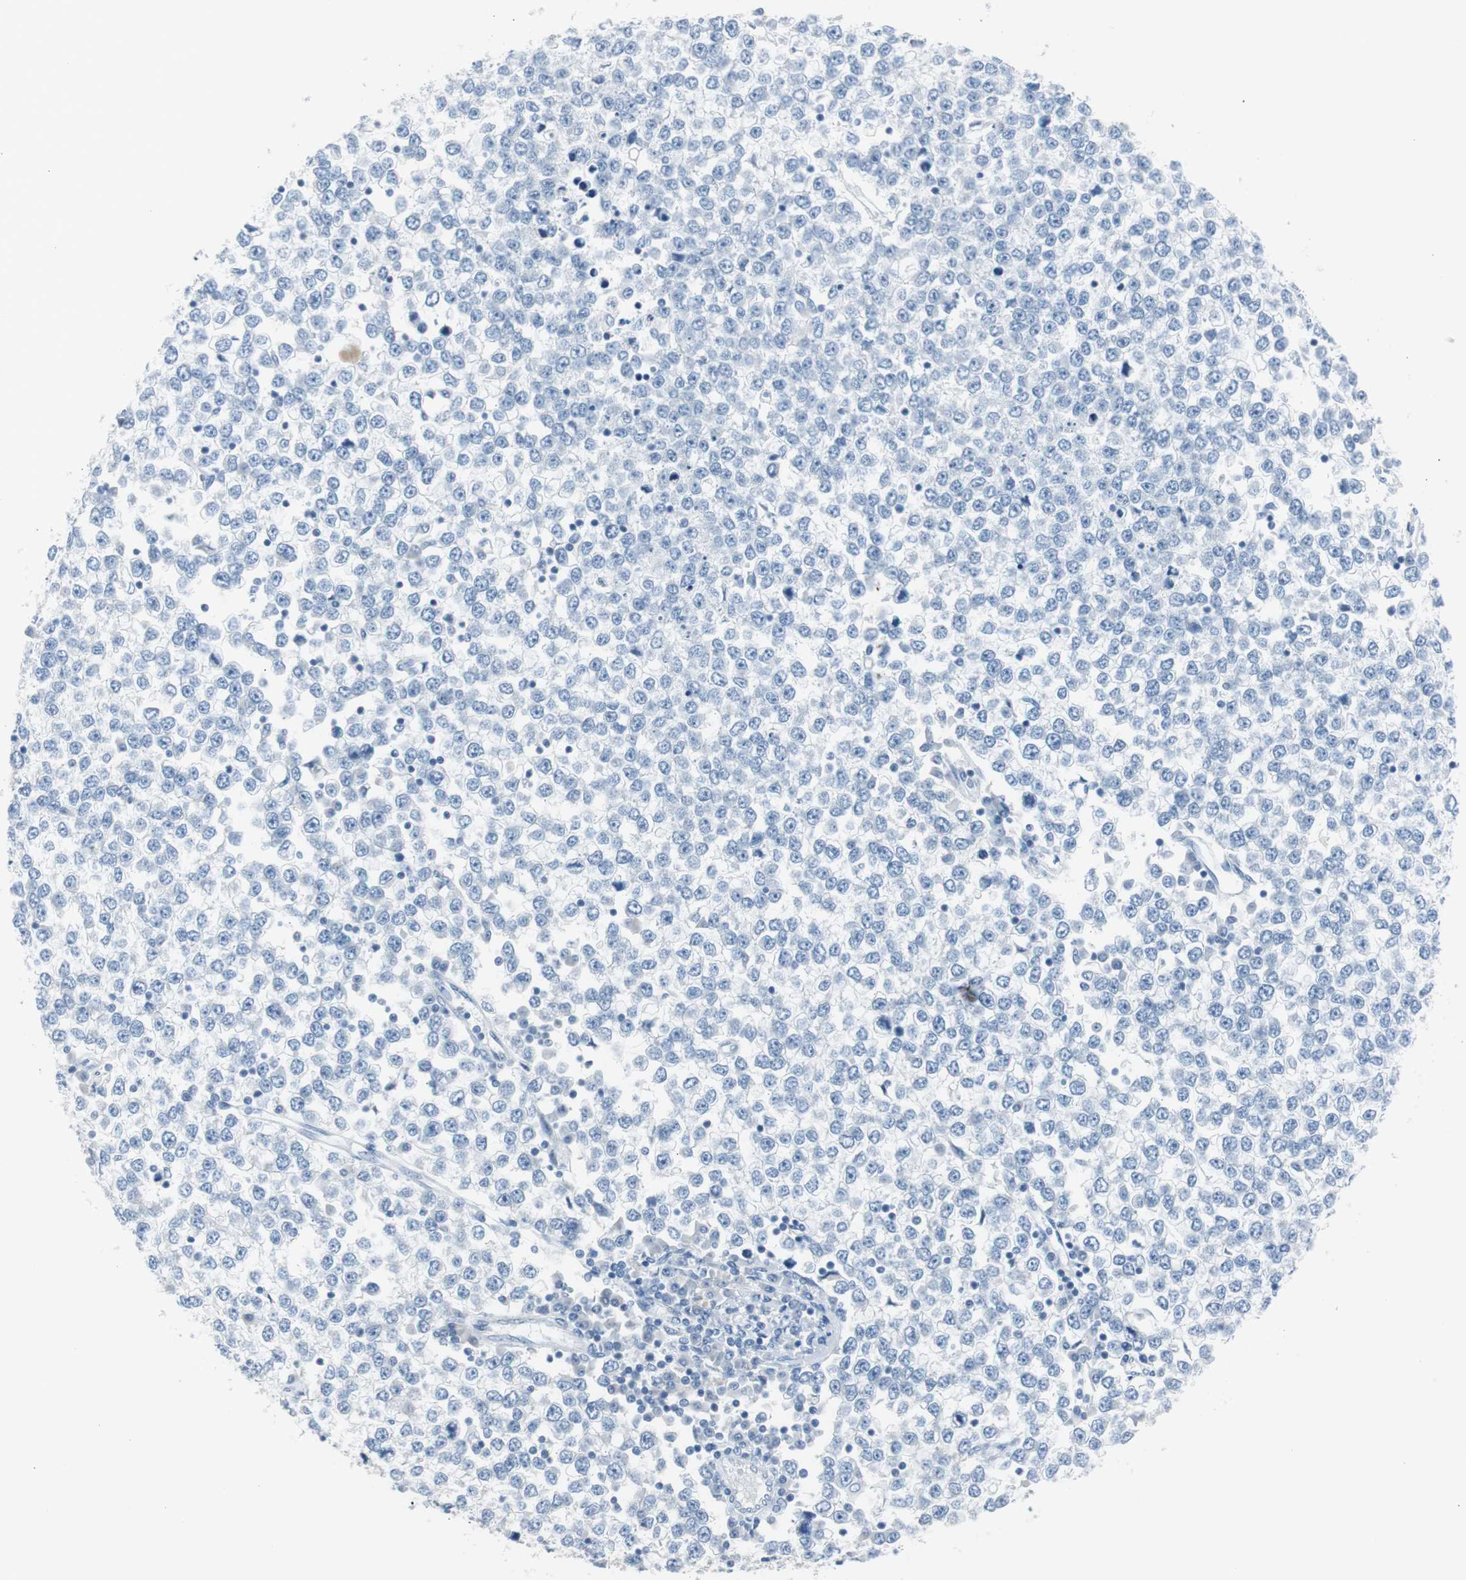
{"staining": {"intensity": "negative", "quantity": "none", "location": "none"}, "tissue": "testis cancer", "cell_type": "Tumor cells", "image_type": "cancer", "snomed": [{"axis": "morphology", "description": "Seminoma, NOS"}, {"axis": "topography", "description": "Testis"}], "caption": "High power microscopy micrograph of an IHC histopathology image of testis seminoma, revealing no significant staining in tumor cells. (DAB (3,3'-diaminobenzidine) IHC, high magnification).", "gene": "S100A7", "patient": {"sex": "male", "age": 65}}